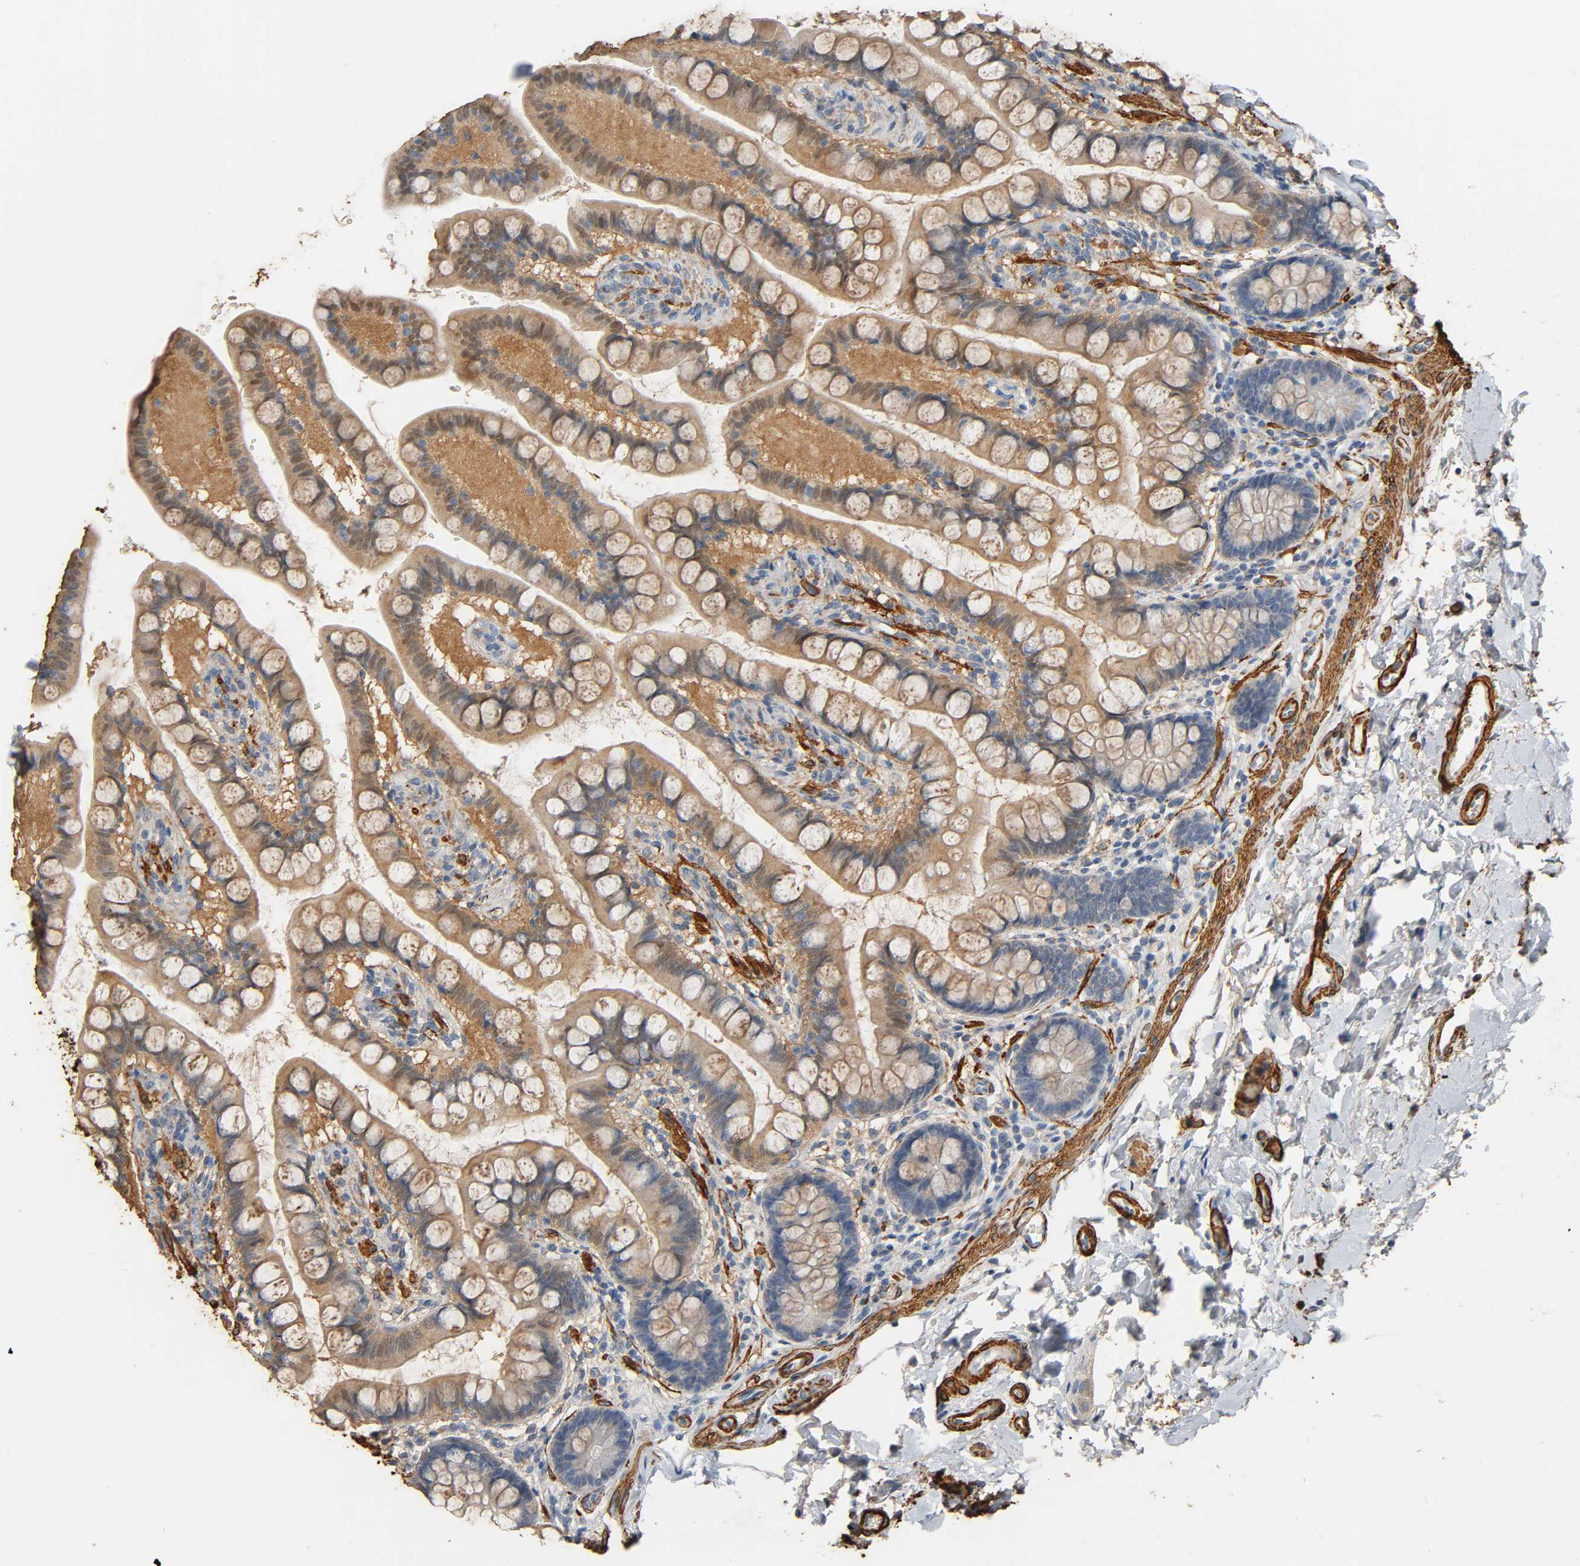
{"staining": {"intensity": "moderate", "quantity": ">75%", "location": "cytoplasmic/membranous,nuclear"}, "tissue": "small intestine", "cell_type": "Glandular cells", "image_type": "normal", "snomed": [{"axis": "morphology", "description": "Normal tissue, NOS"}, {"axis": "topography", "description": "Small intestine"}], "caption": "Protein expression by immunohistochemistry displays moderate cytoplasmic/membranous,nuclear expression in about >75% of glandular cells in unremarkable small intestine. (DAB (3,3'-diaminobenzidine) = brown stain, brightfield microscopy at high magnification).", "gene": "GSTA1", "patient": {"sex": "female", "age": 58}}